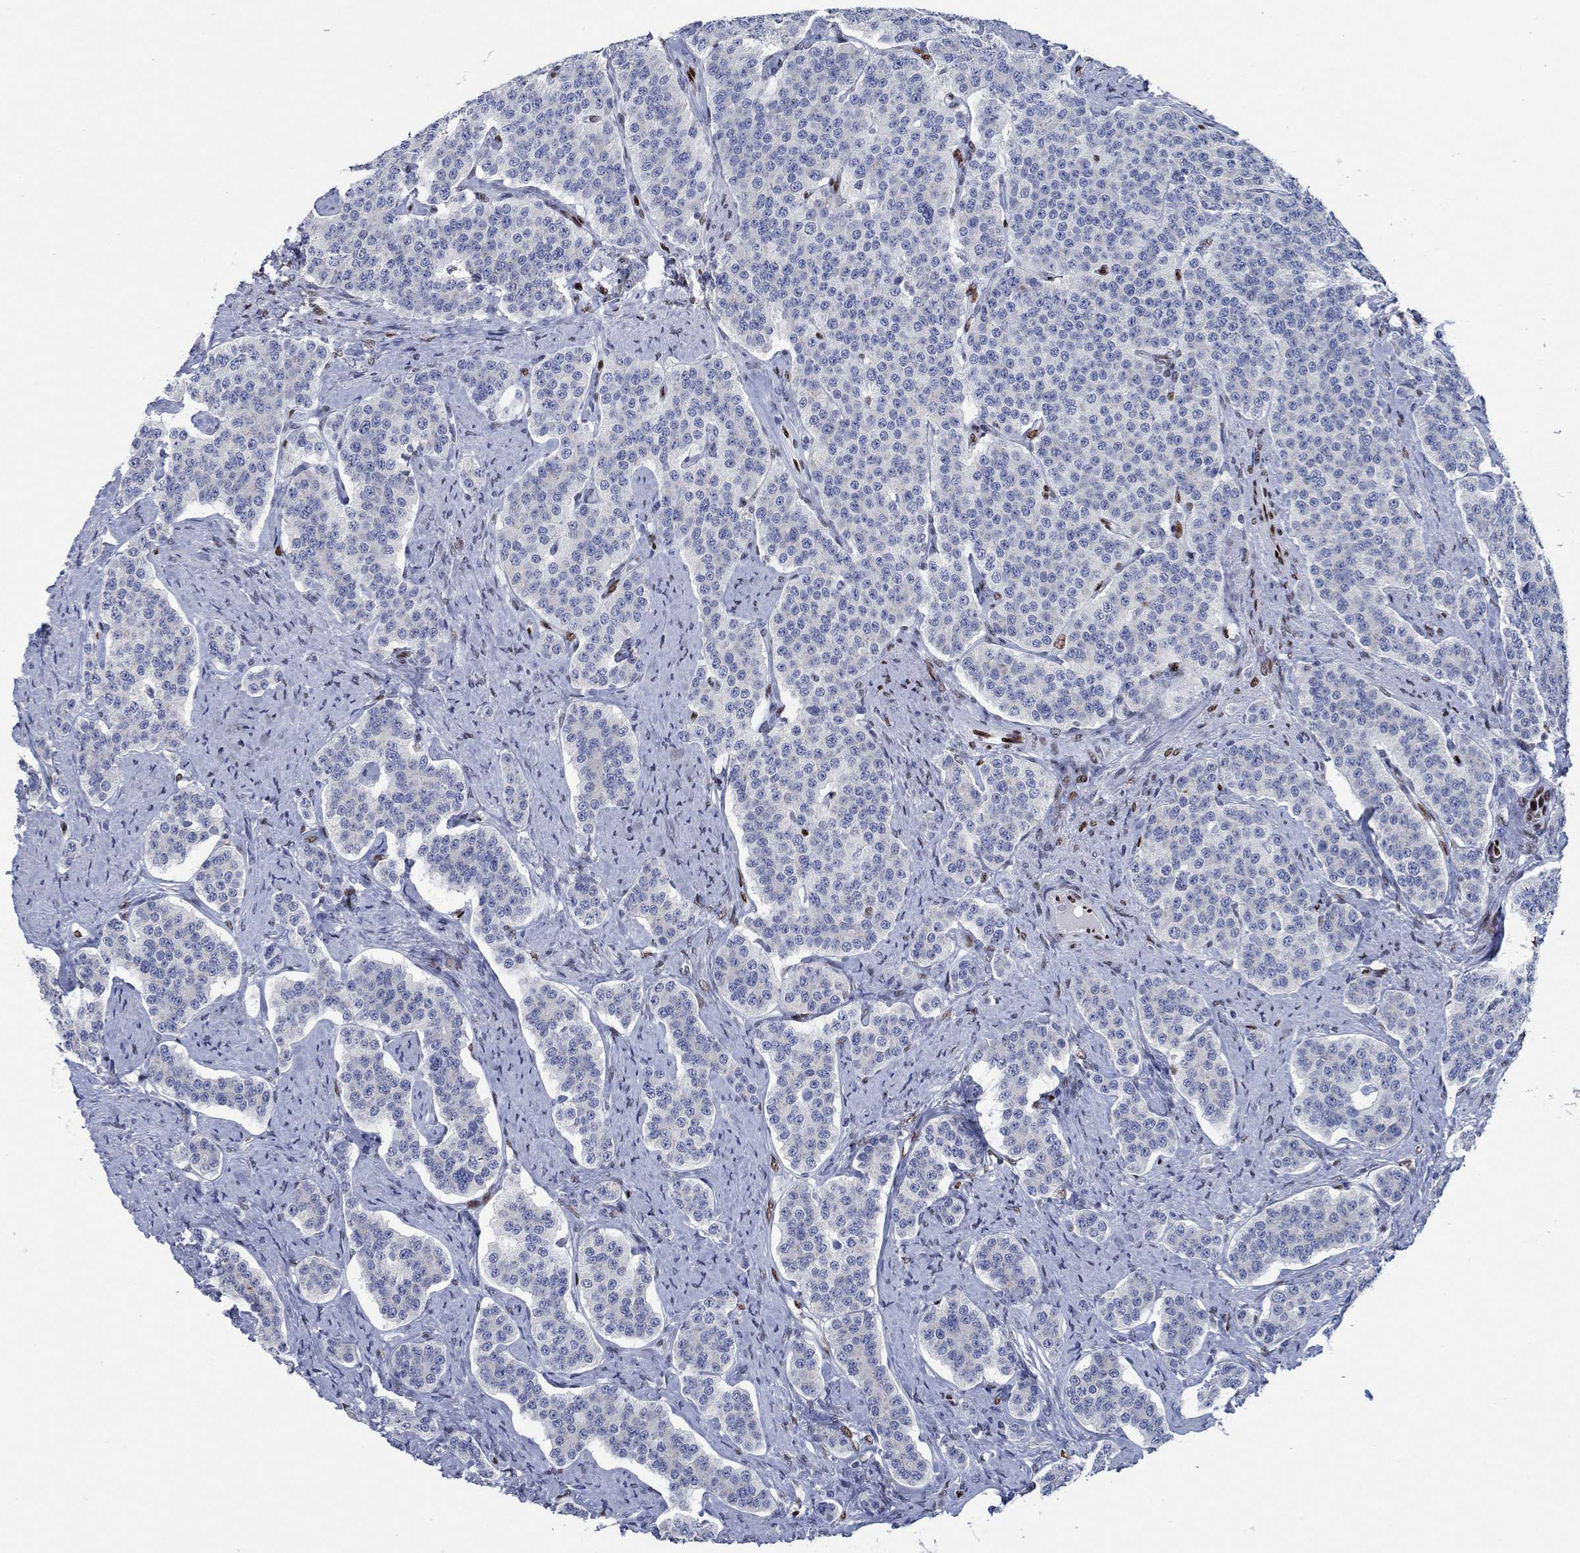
{"staining": {"intensity": "negative", "quantity": "none", "location": "none"}, "tissue": "carcinoid", "cell_type": "Tumor cells", "image_type": "cancer", "snomed": [{"axis": "morphology", "description": "Carcinoid, malignant, NOS"}, {"axis": "topography", "description": "Small intestine"}], "caption": "A high-resolution histopathology image shows IHC staining of carcinoid (malignant), which demonstrates no significant expression in tumor cells.", "gene": "ZEB1", "patient": {"sex": "female", "age": 58}}